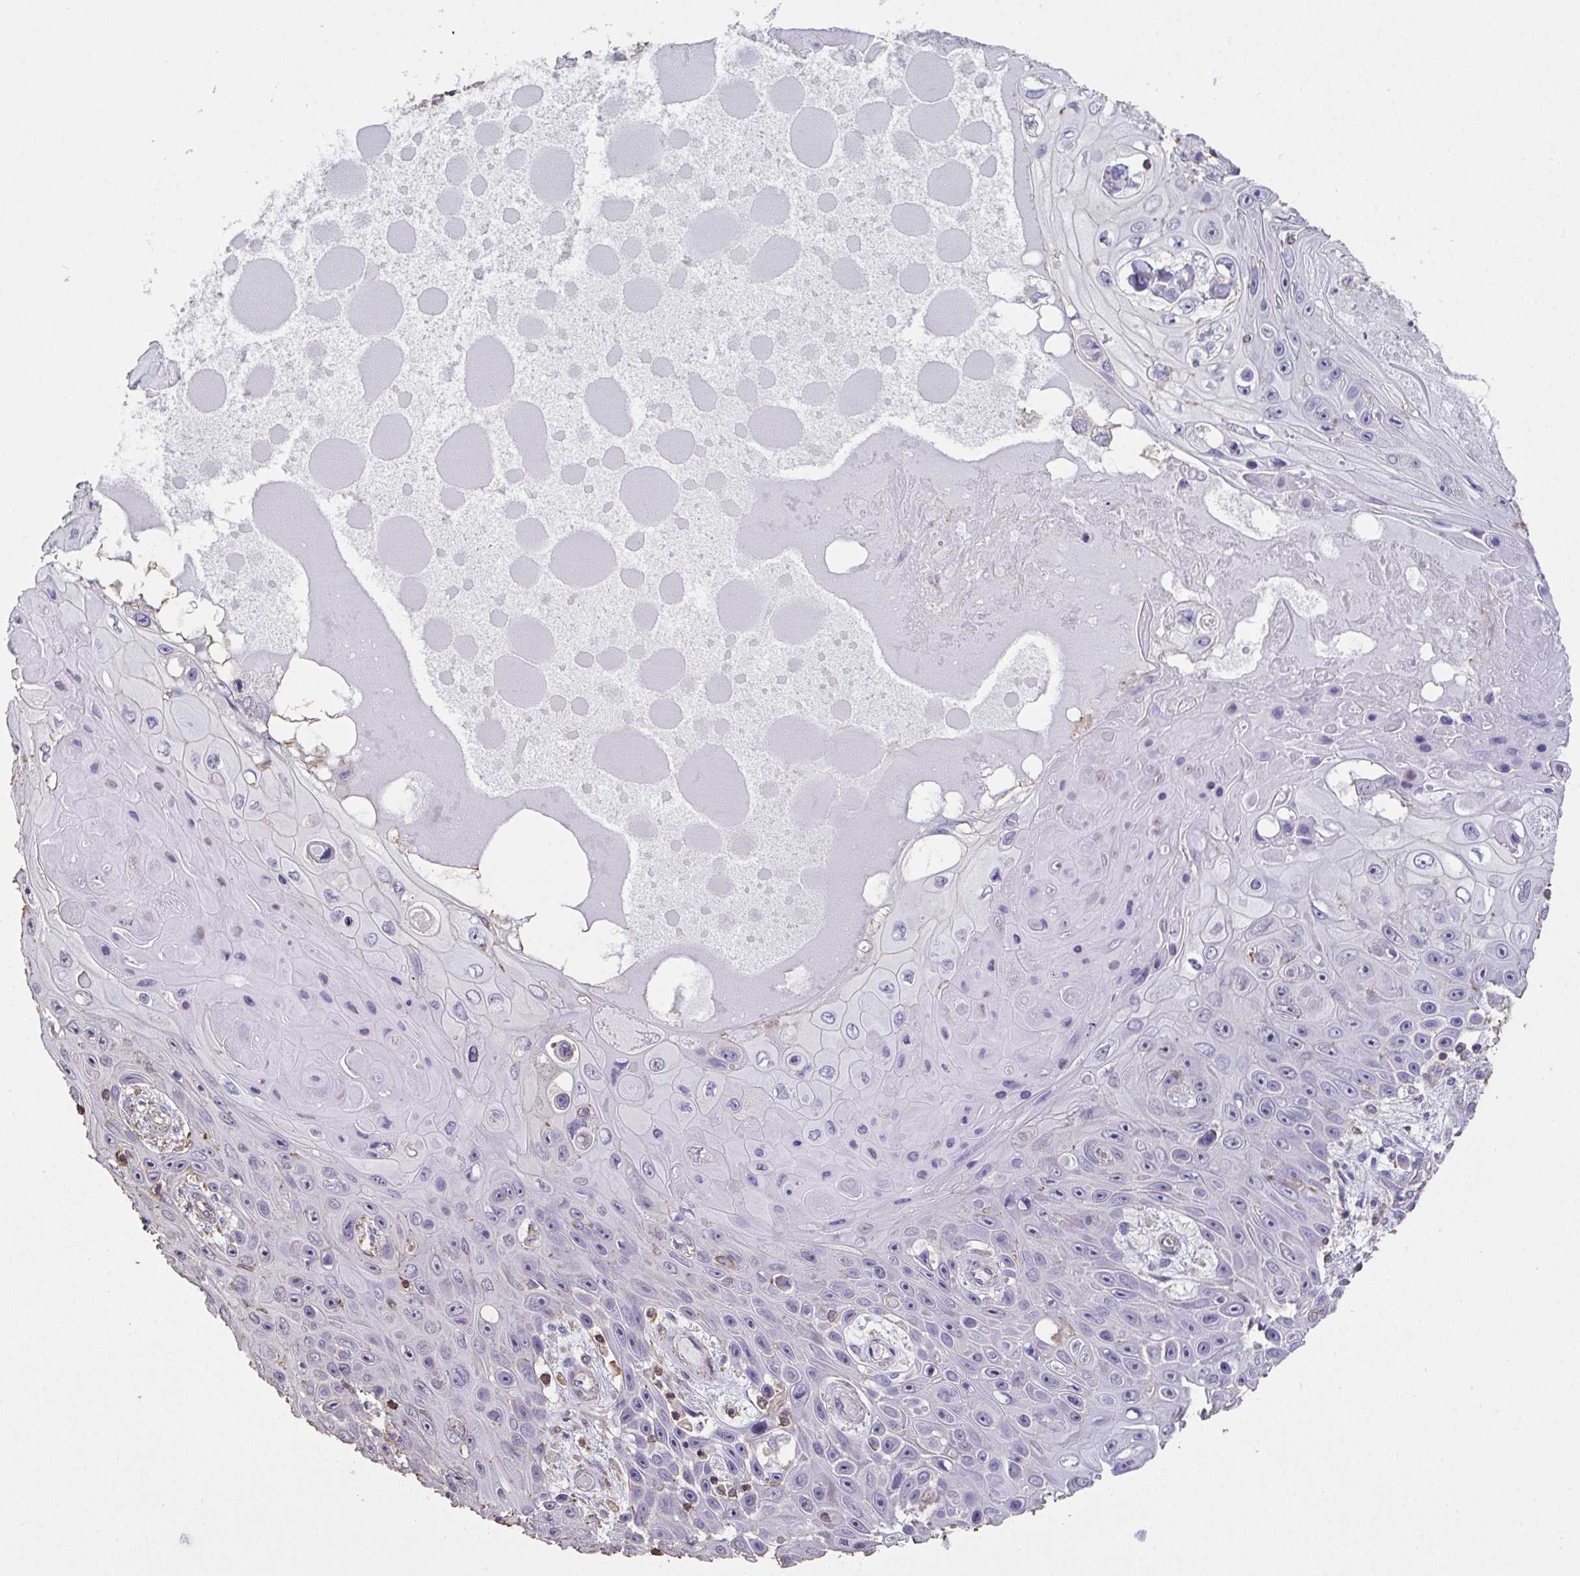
{"staining": {"intensity": "negative", "quantity": "none", "location": "none"}, "tissue": "skin cancer", "cell_type": "Tumor cells", "image_type": "cancer", "snomed": [{"axis": "morphology", "description": "Squamous cell carcinoma, NOS"}, {"axis": "topography", "description": "Skin"}], "caption": "Image shows no protein staining in tumor cells of skin cancer tissue. The staining is performed using DAB brown chromogen with nuclei counter-stained in using hematoxylin.", "gene": "IL23R", "patient": {"sex": "male", "age": 82}}